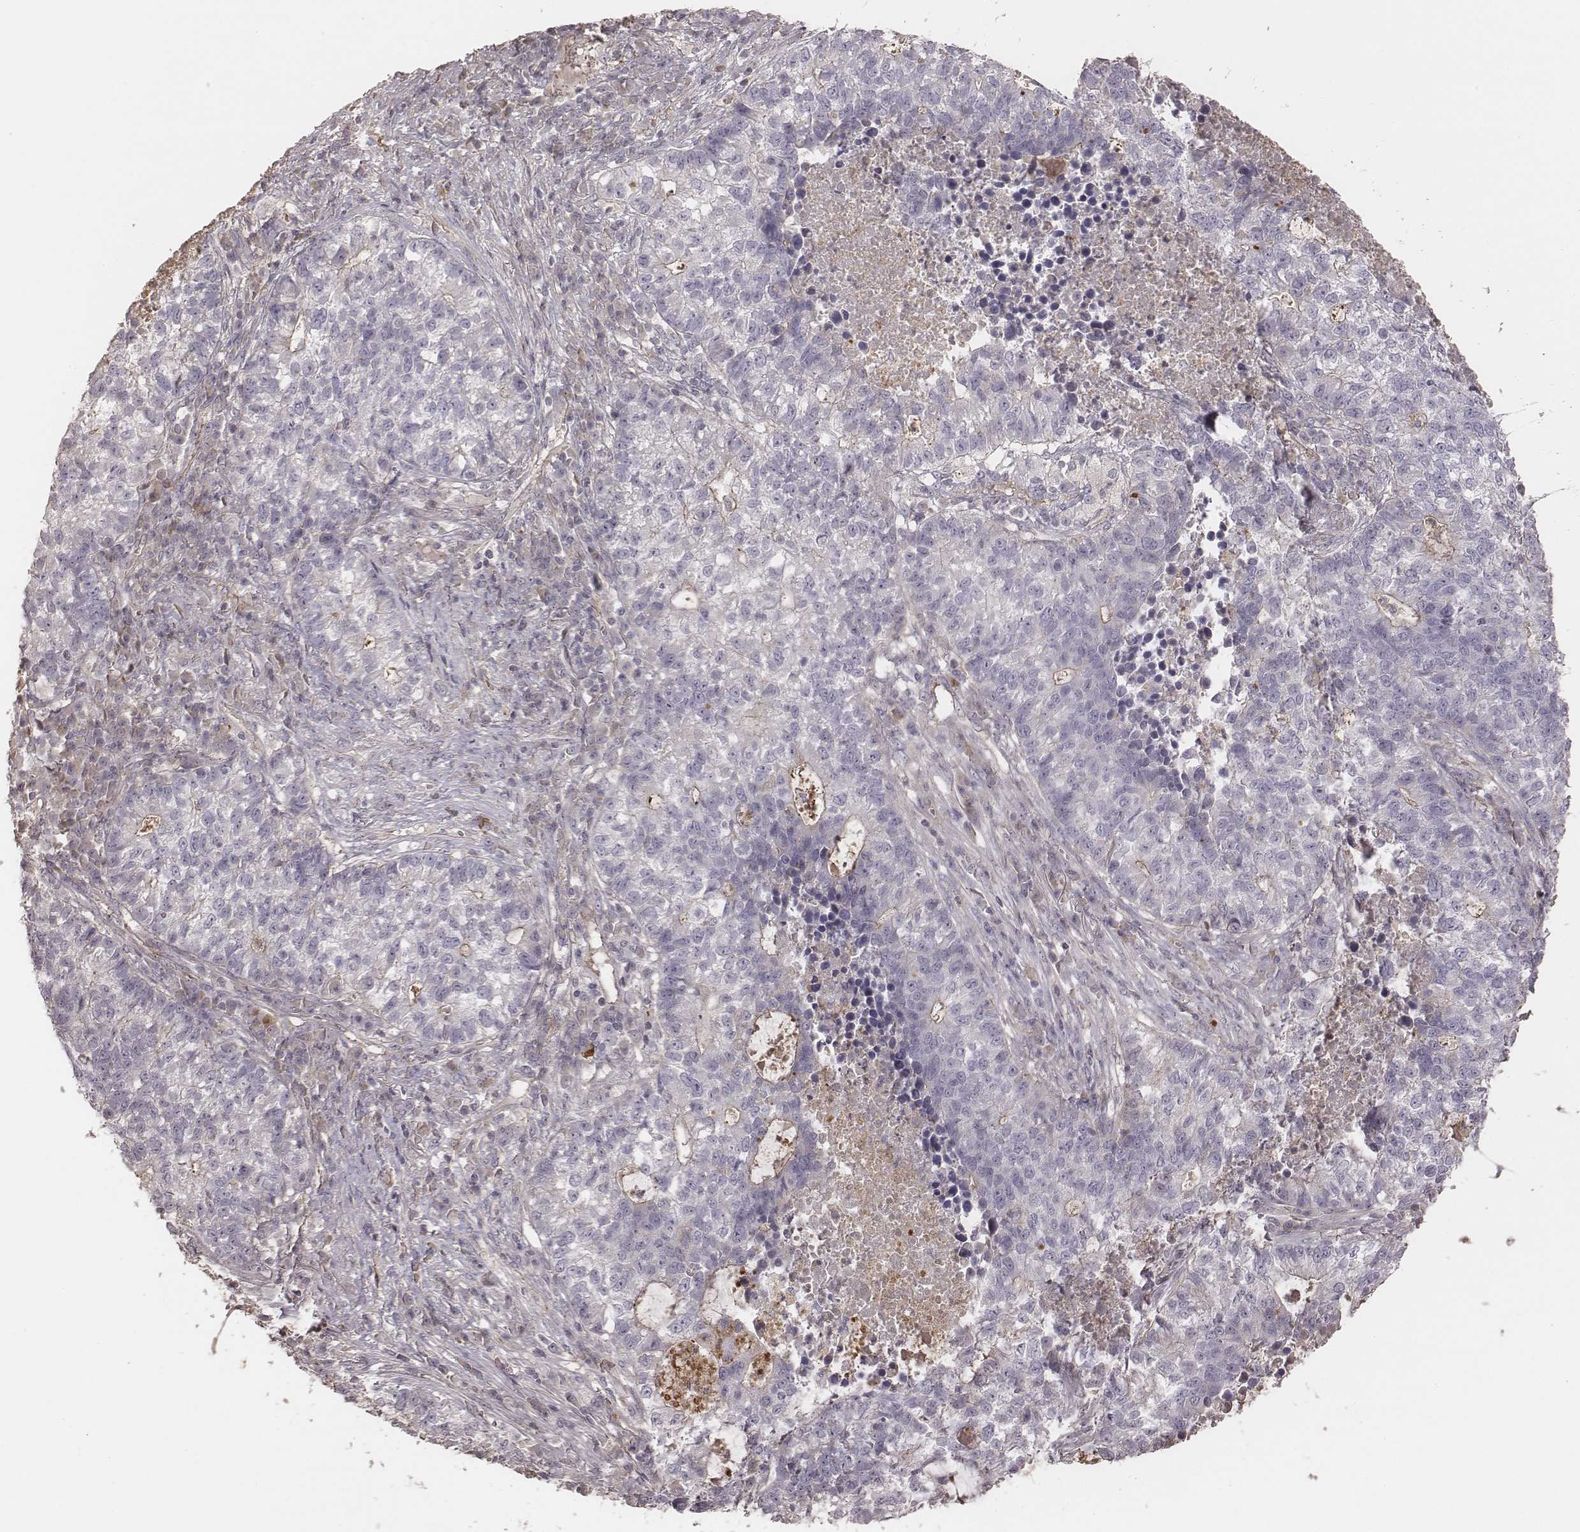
{"staining": {"intensity": "weak", "quantity": "<25%", "location": "cytoplasmic/membranous"}, "tissue": "lung cancer", "cell_type": "Tumor cells", "image_type": "cancer", "snomed": [{"axis": "morphology", "description": "Adenocarcinoma, NOS"}, {"axis": "topography", "description": "Lung"}], "caption": "Immunohistochemistry of lung cancer (adenocarcinoma) exhibits no expression in tumor cells. (Brightfield microscopy of DAB (3,3'-diaminobenzidine) IHC at high magnification).", "gene": "OTOGL", "patient": {"sex": "male", "age": 57}}